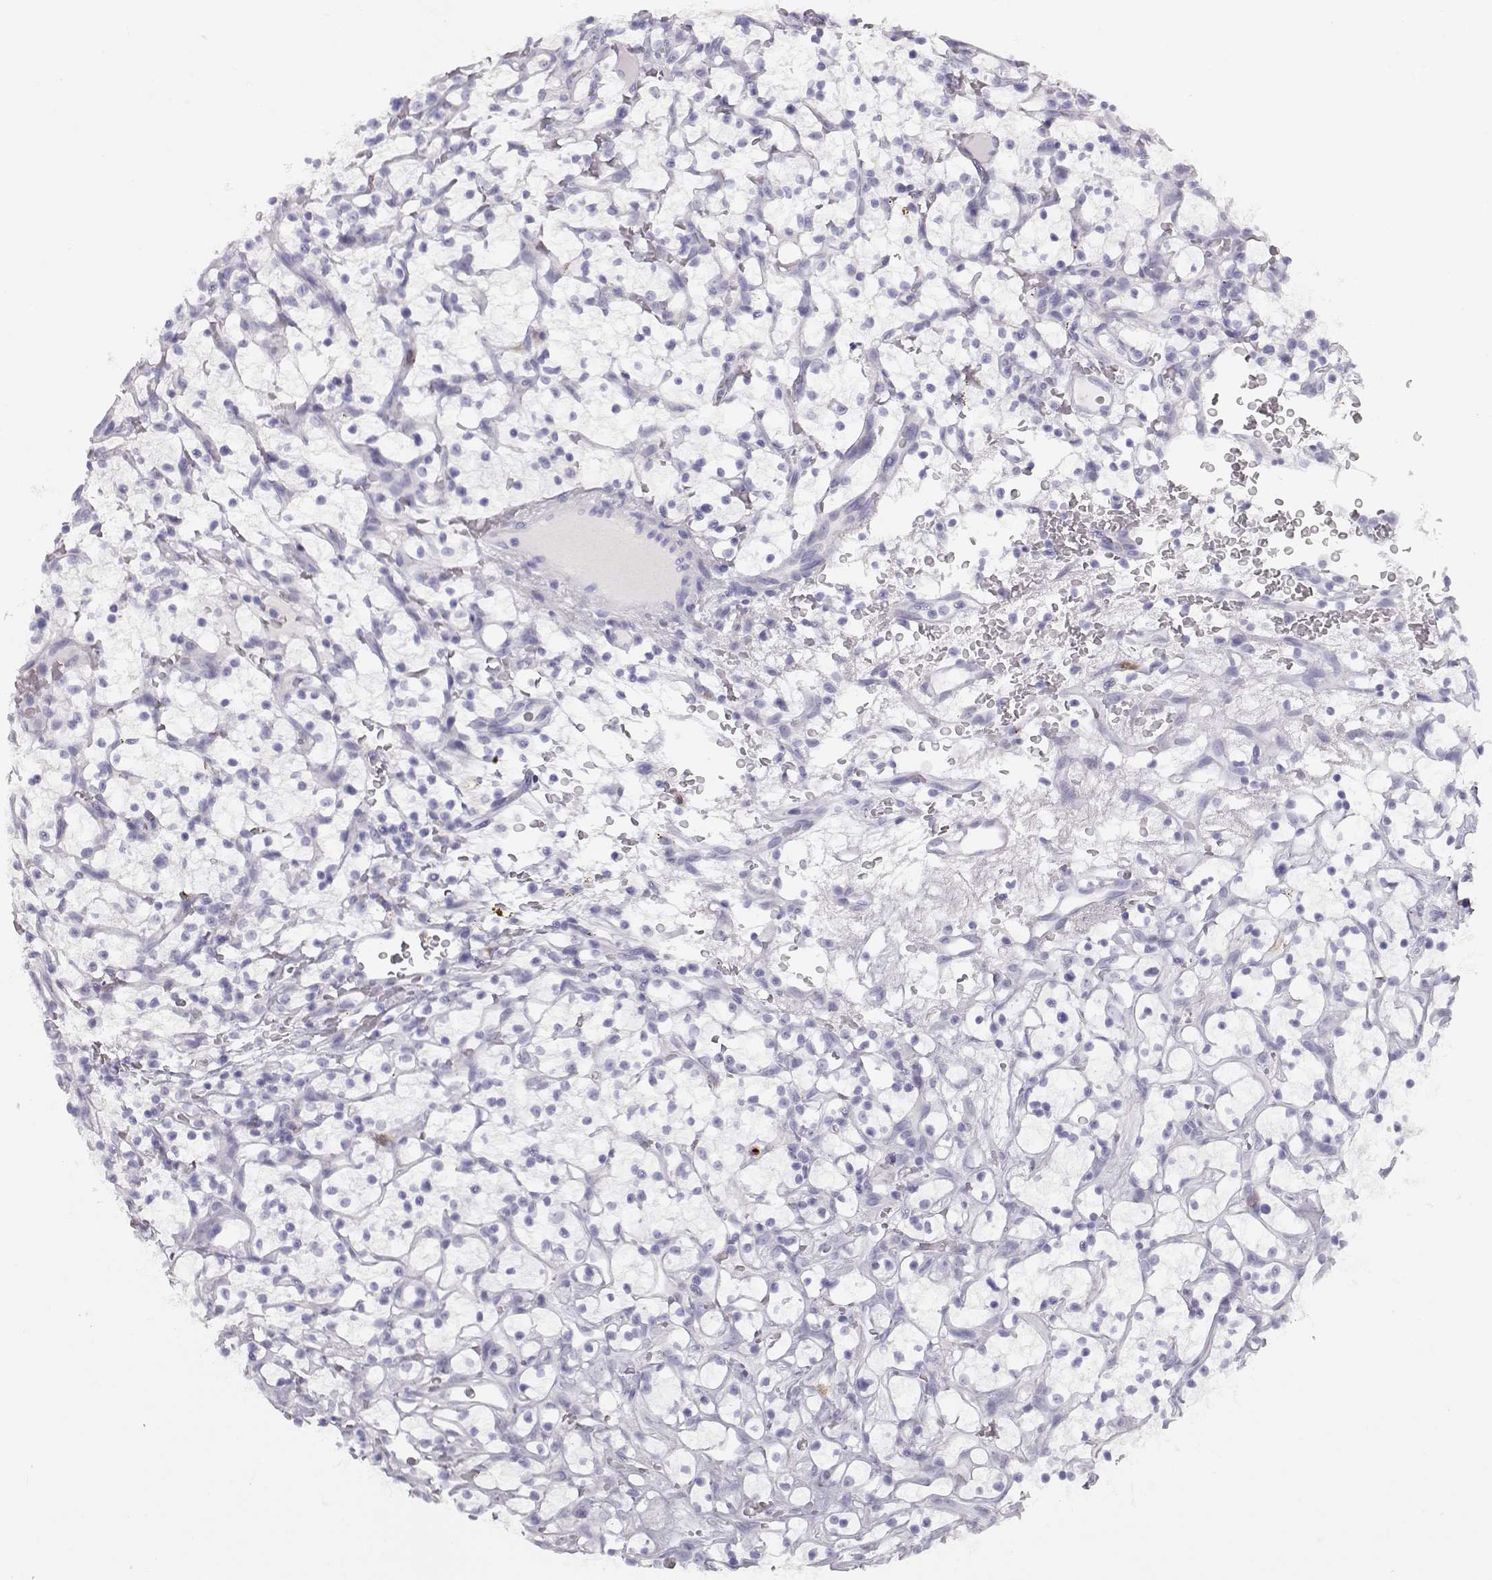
{"staining": {"intensity": "negative", "quantity": "none", "location": "none"}, "tissue": "renal cancer", "cell_type": "Tumor cells", "image_type": "cancer", "snomed": [{"axis": "morphology", "description": "Adenocarcinoma, NOS"}, {"axis": "topography", "description": "Kidney"}], "caption": "This photomicrograph is of renal cancer stained with immunohistochemistry to label a protein in brown with the nuclei are counter-stained blue. There is no expression in tumor cells.", "gene": "MIP", "patient": {"sex": "female", "age": 64}}